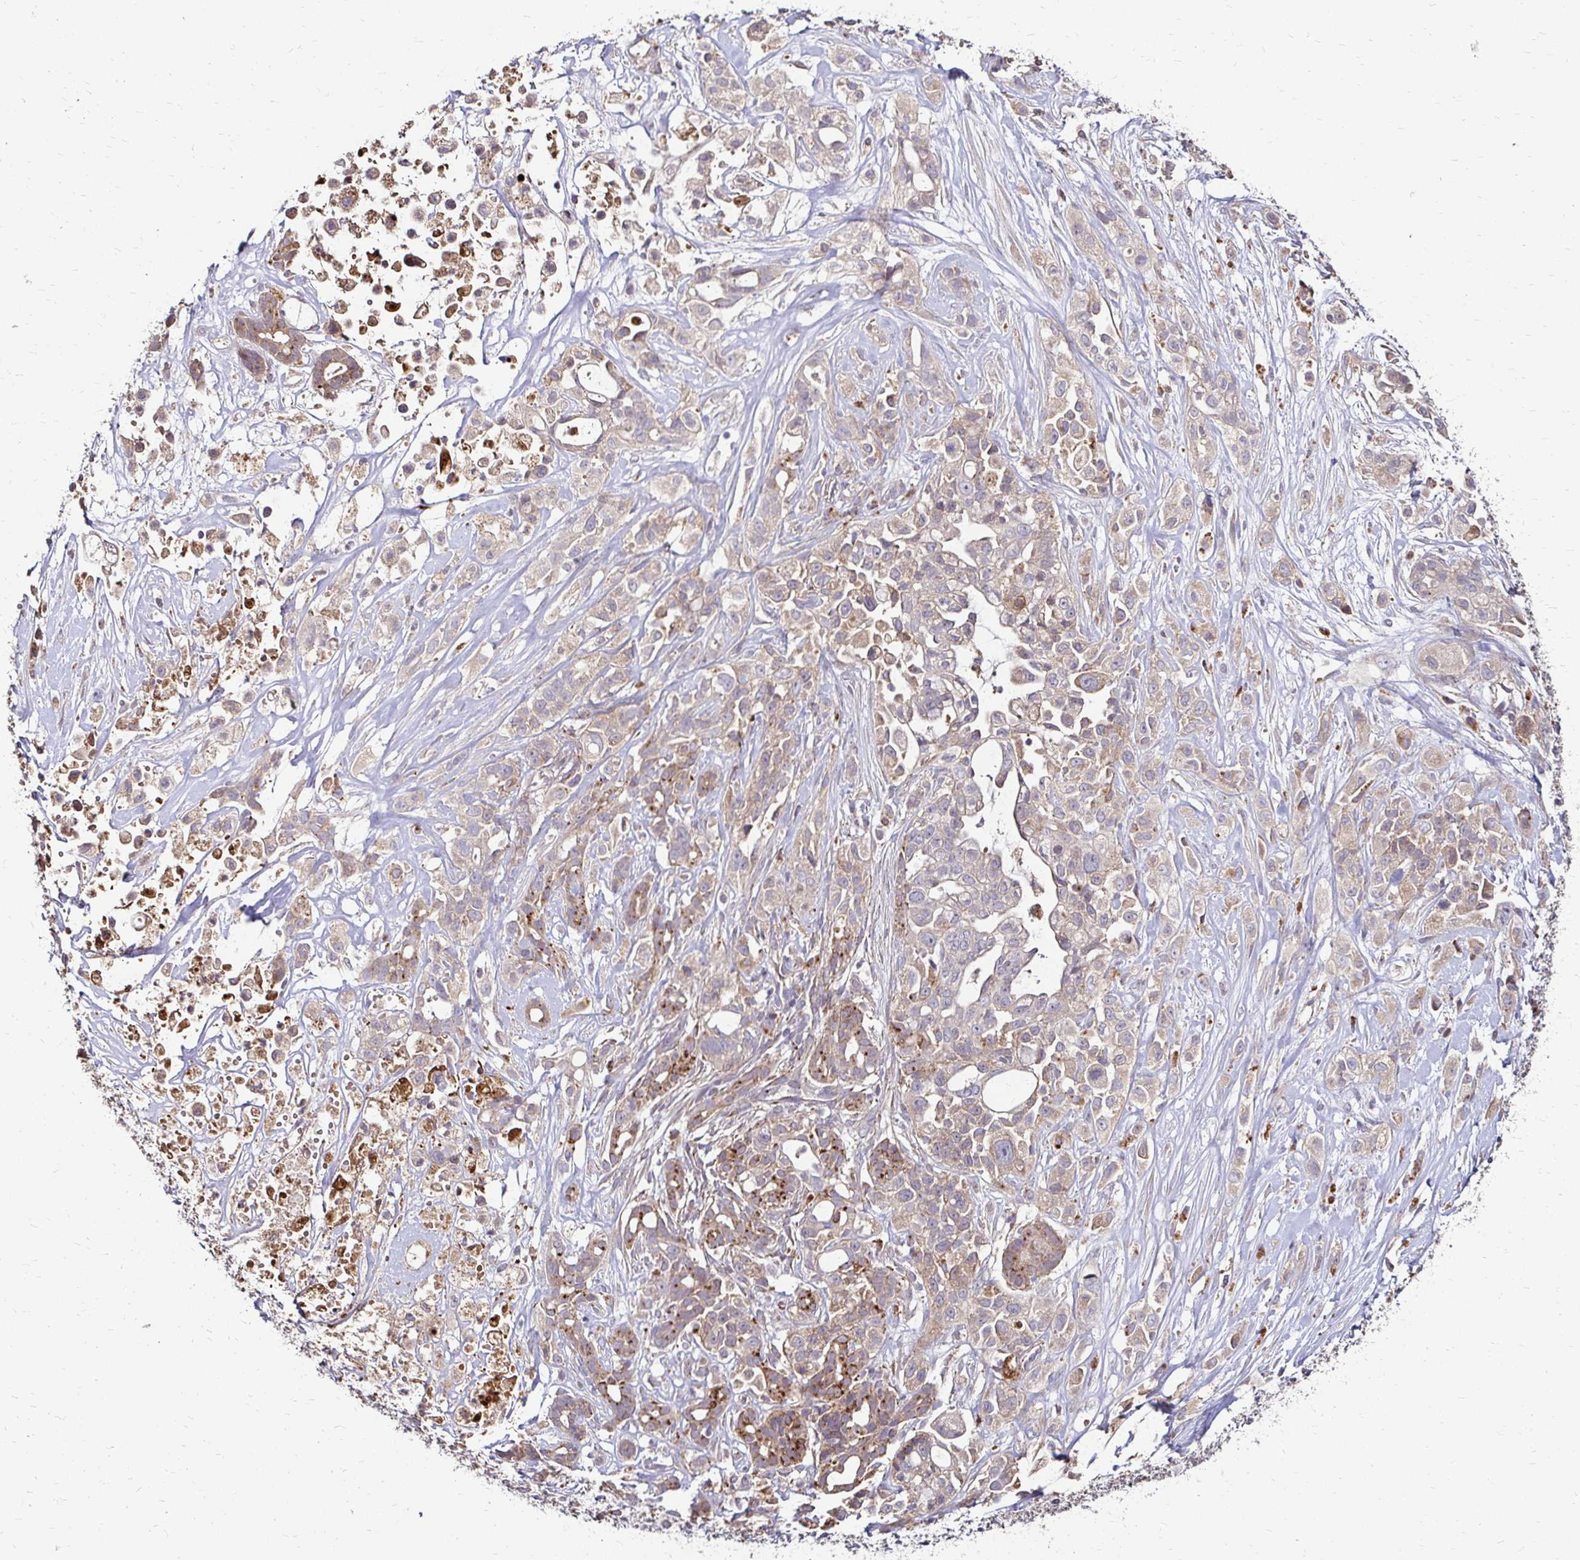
{"staining": {"intensity": "weak", "quantity": "25%-75%", "location": "cytoplasmic/membranous"}, "tissue": "pancreatic cancer", "cell_type": "Tumor cells", "image_type": "cancer", "snomed": [{"axis": "morphology", "description": "Adenocarcinoma, NOS"}, {"axis": "topography", "description": "Pancreas"}], "caption": "Immunohistochemical staining of pancreatic adenocarcinoma exhibits low levels of weak cytoplasmic/membranous staining in about 25%-75% of tumor cells.", "gene": "IDUA", "patient": {"sex": "male", "age": 44}}